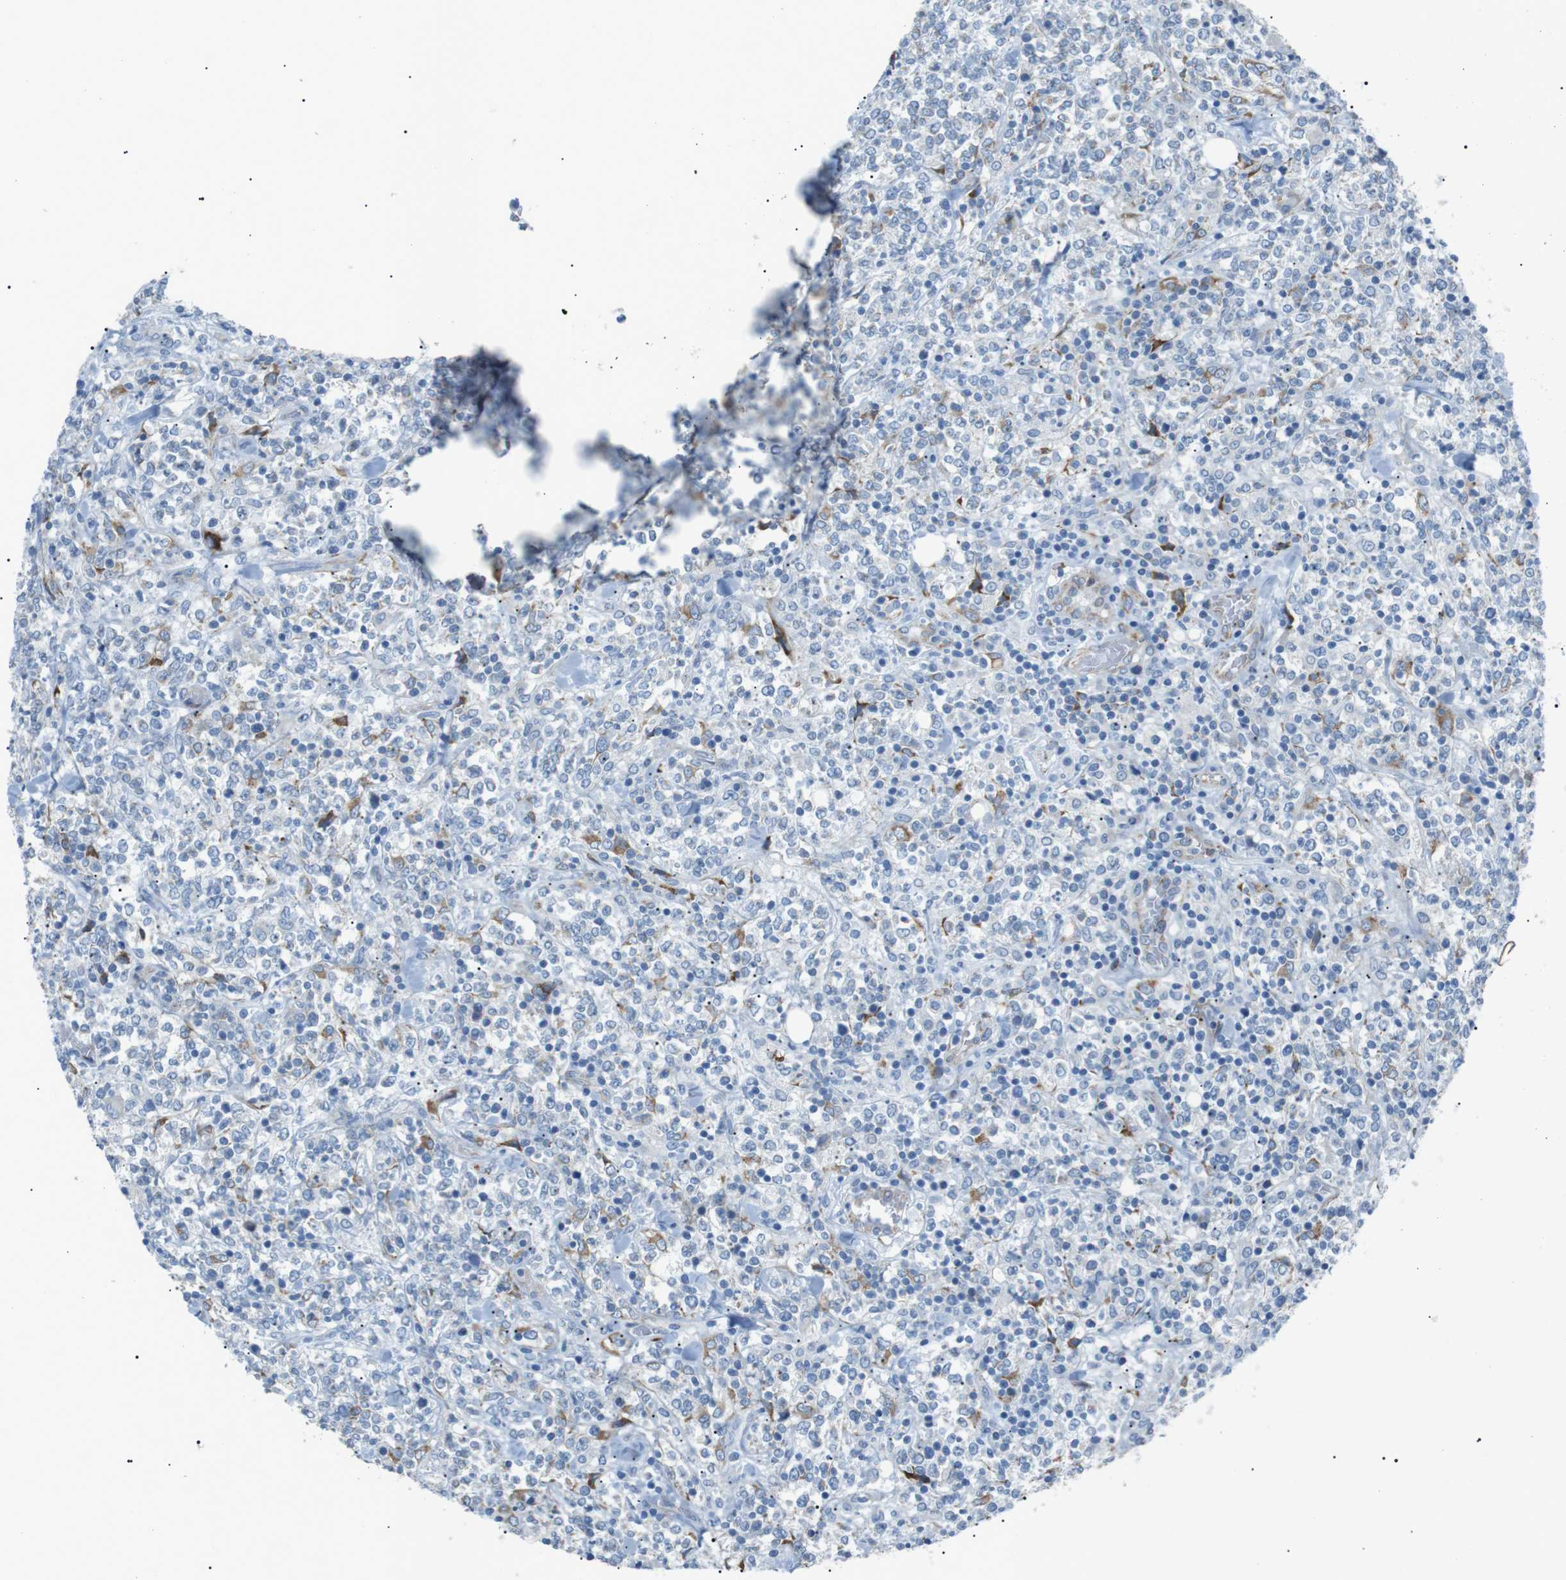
{"staining": {"intensity": "negative", "quantity": "none", "location": "none"}, "tissue": "lymphoma", "cell_type": "Tumor cells", "image_type": "cancer", "snomed": [{"axis": "morphology", "description": "Malignant lymphoma, non-Hodgkin's type, High grade"}, {"axis": "topography", "description": "Soft tissue"}], "caption": "Malignant lymphoma, non-Hodgkin's type (high-grade) was stained to show a protein in brown. There is no significant staining in tumor cells.", "gene": "MTARC2", "patient": {"sex": "male", "age": 18}}